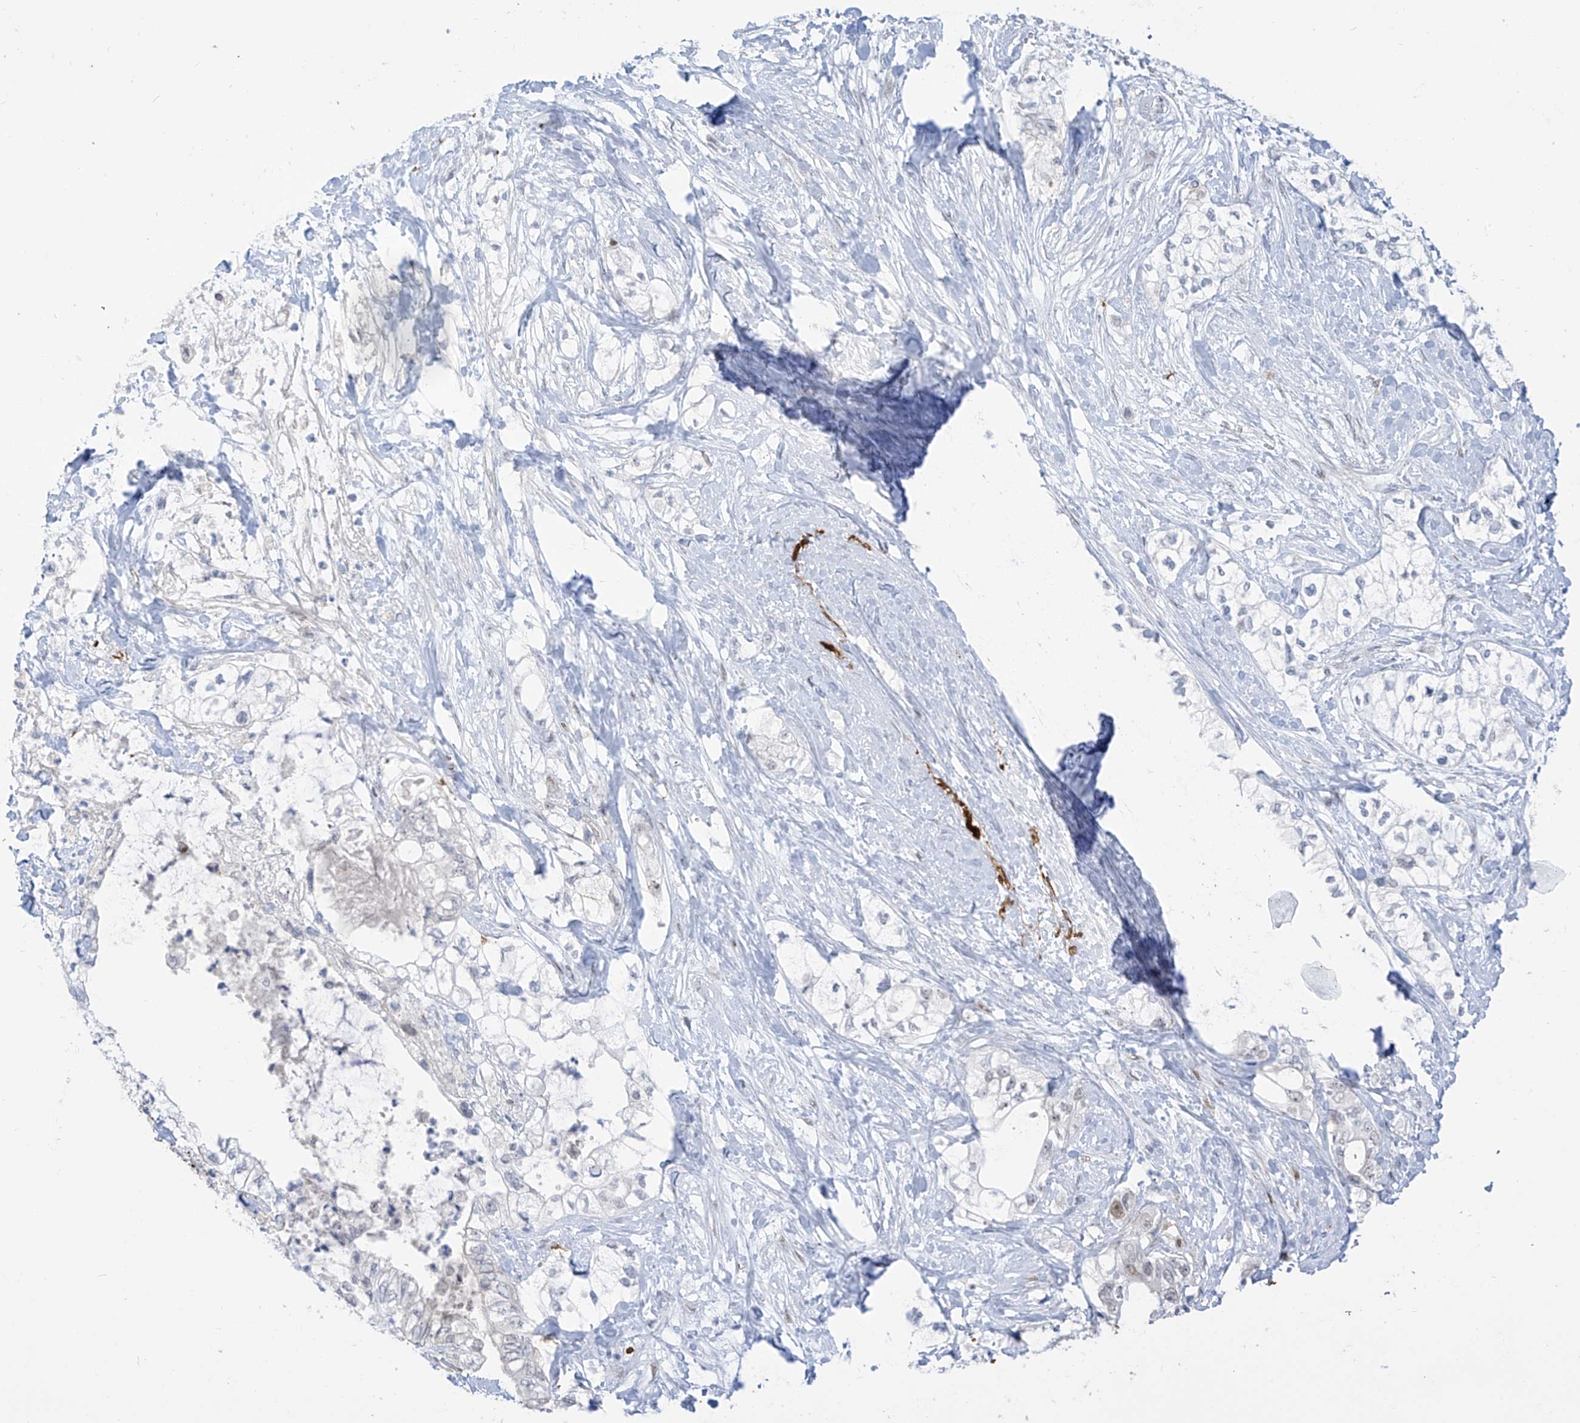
{"staining": {"intensity": "negative", "quantity": "none", "location": "none"}, "tissue": "pancreatic cancer", "cell_type": "Tumor cells", "image_type": "cancer", "snomed": [{"axis": "morphology", "description": "Adenocarcinoma, NOS"}, {"axis": "topography", "description": "Pancreas"}], "caption": "DAB (3,3'-diaminobenzidine) immunohistochemical staining of adenocarcinoma (pancreatic) demonstrates no significant staining in tumor cells.", "gene": "LIN9", "patient": {"sex": "male", "age": 70}}